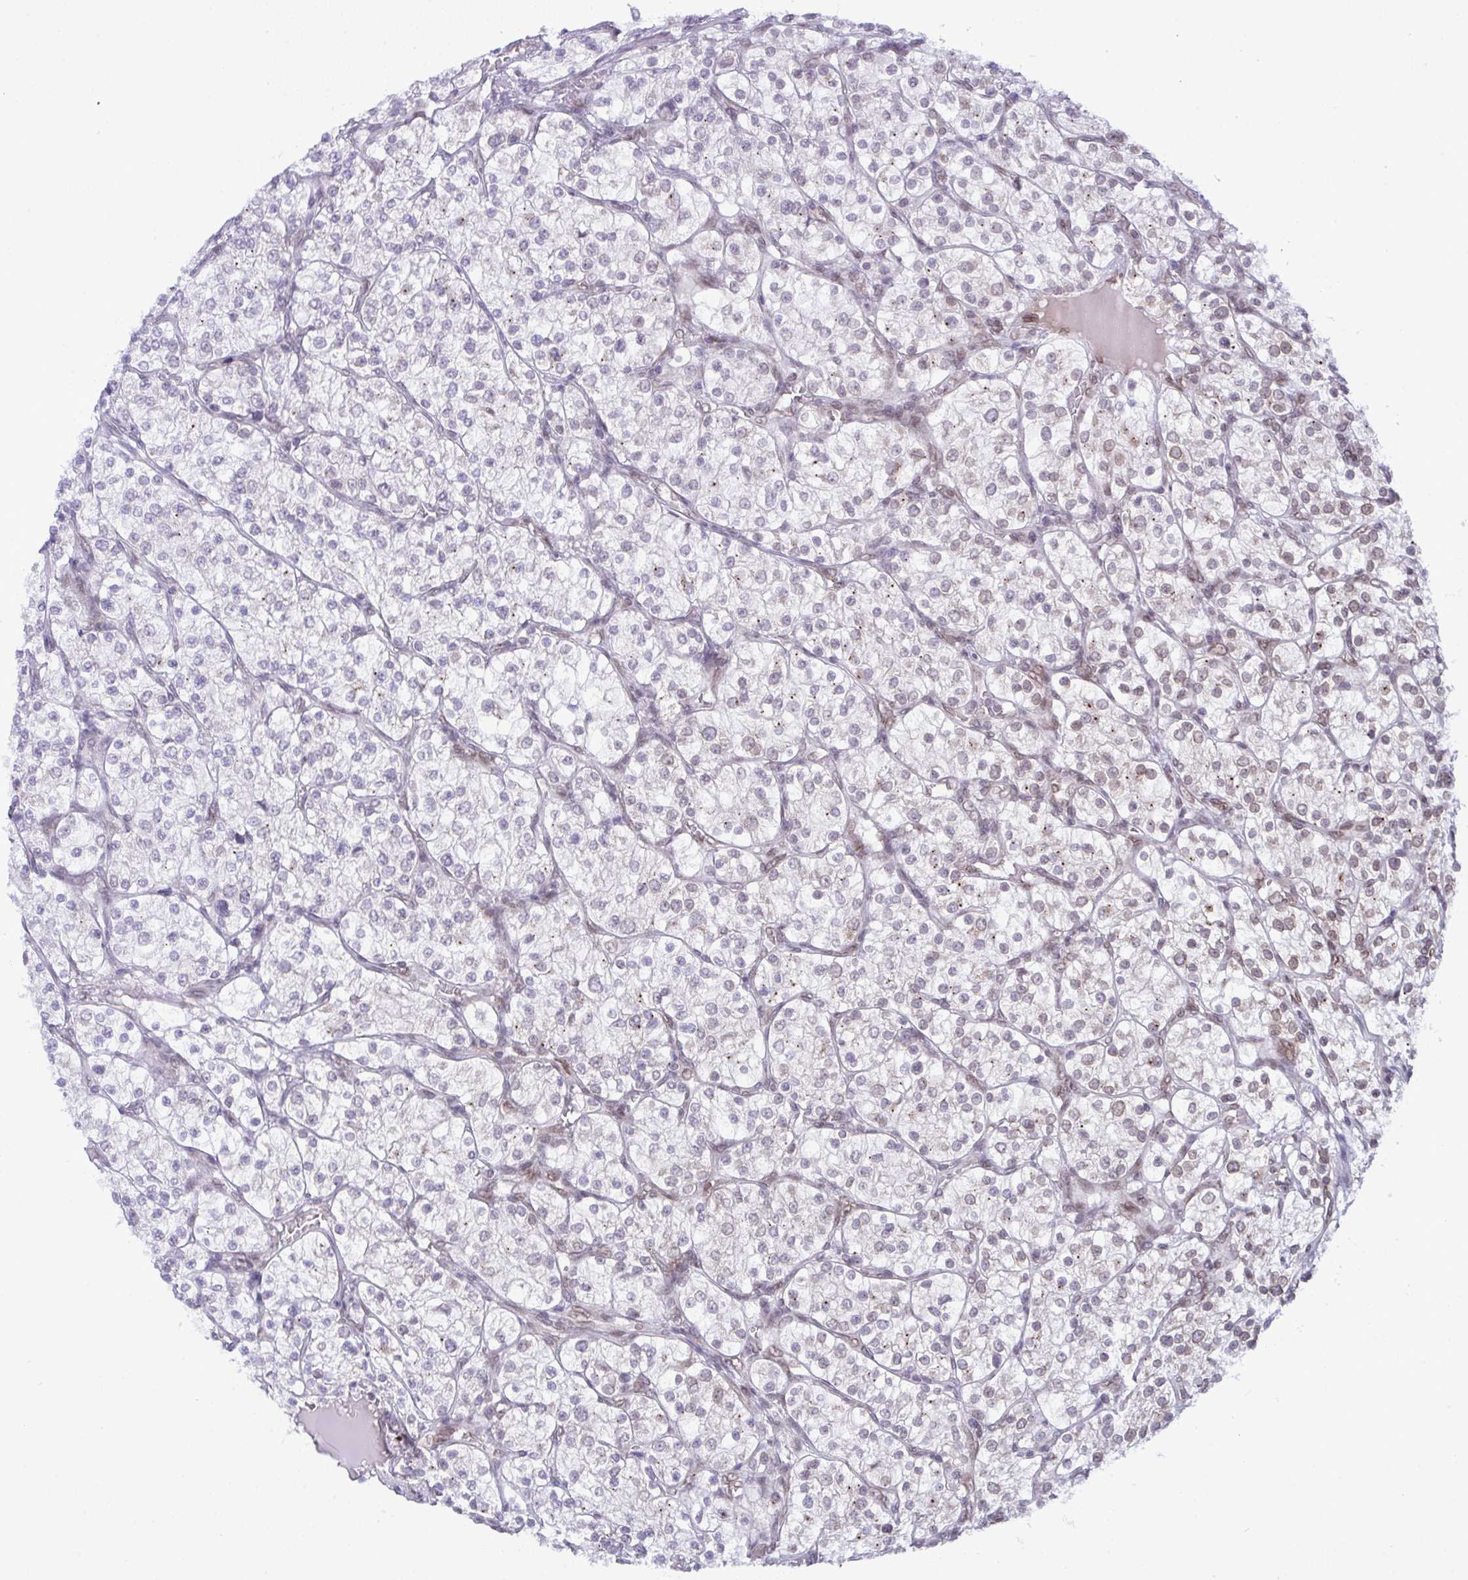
{"staining": {"intensity": "weak", "quantity": "<25%", "location": "cytoplasmic/membranous,nuclear"}, "tissue": "renal cancer", "cell_type": "Tumor cells", "image_type": "cancer", "snomed": [{"axis": "morphology", "description": "Adenocarcinoma, NOS"}, {"axis": "topography", "description": "Kidney"}], "caption": "A photomicrograph of human adenocarcinoma (renal) is negative for staining in tumor cells.", "gene": "RANBP2", "patient": {"sex": "male", "age": 80}}